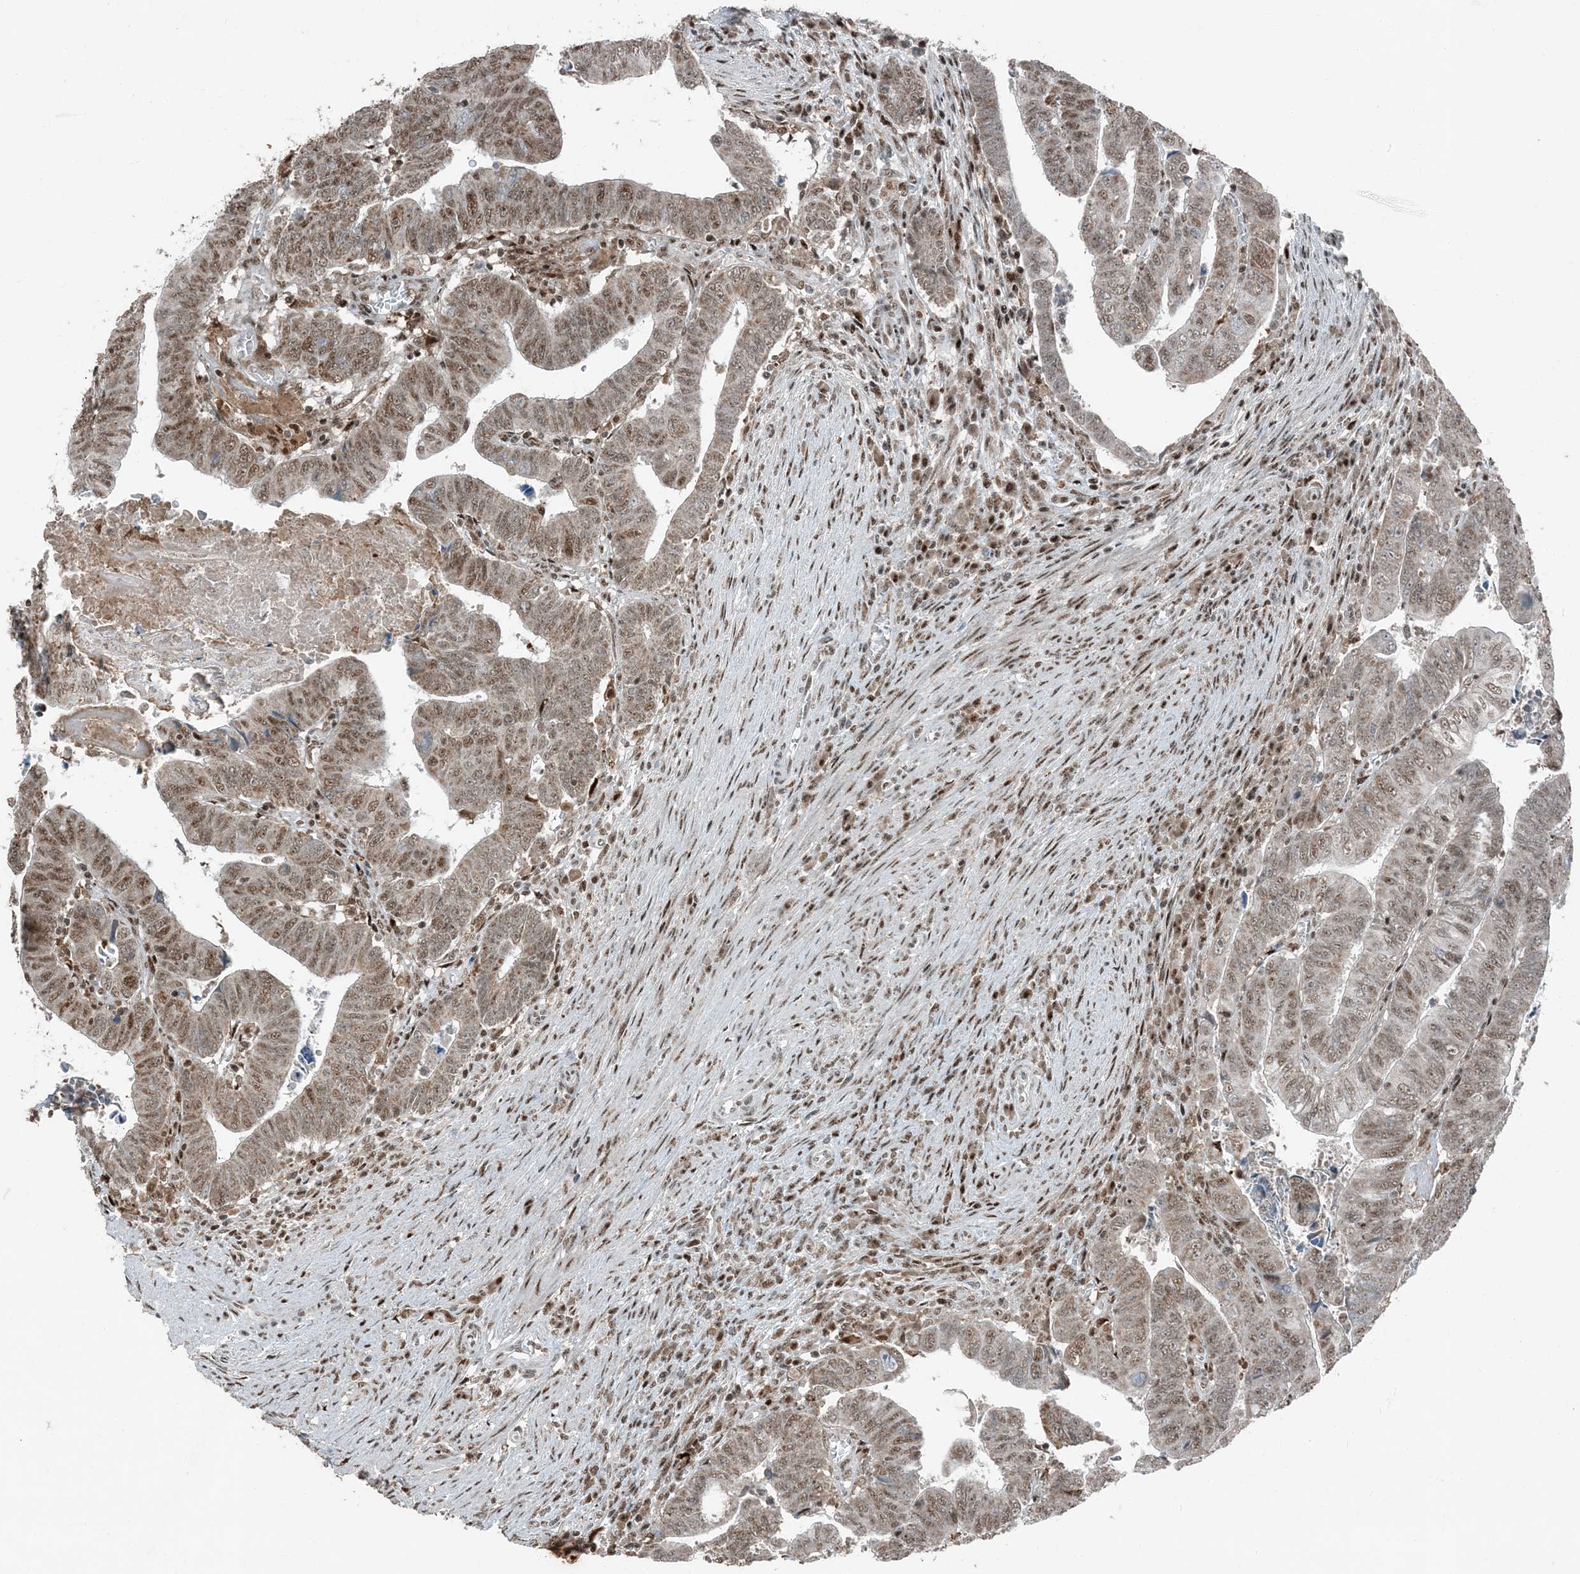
{"staining": {"intensity": "moderate", "quantity": ">75%", "location": "nuclear"}, "tissue": "colorectal cancer", "cell_type": "Tumor cells", "image_type": "cancer", "snomed": [{"axis": "morphology", "description": "Normal tissue, NOS"}, {"axis": "morphology", "description": "Adenocarcinoma, NOS"}, {"axis": "topography", "description": "Rectum"}], "caption": "The photomicrograph shows immunohistochemical staining of colorectal cancer. There is moderate nuclear expression is appreciated in about >75% of tumor cells.", "gene": "TADA2B", "patient": {"sex": "female", "age": 65}}